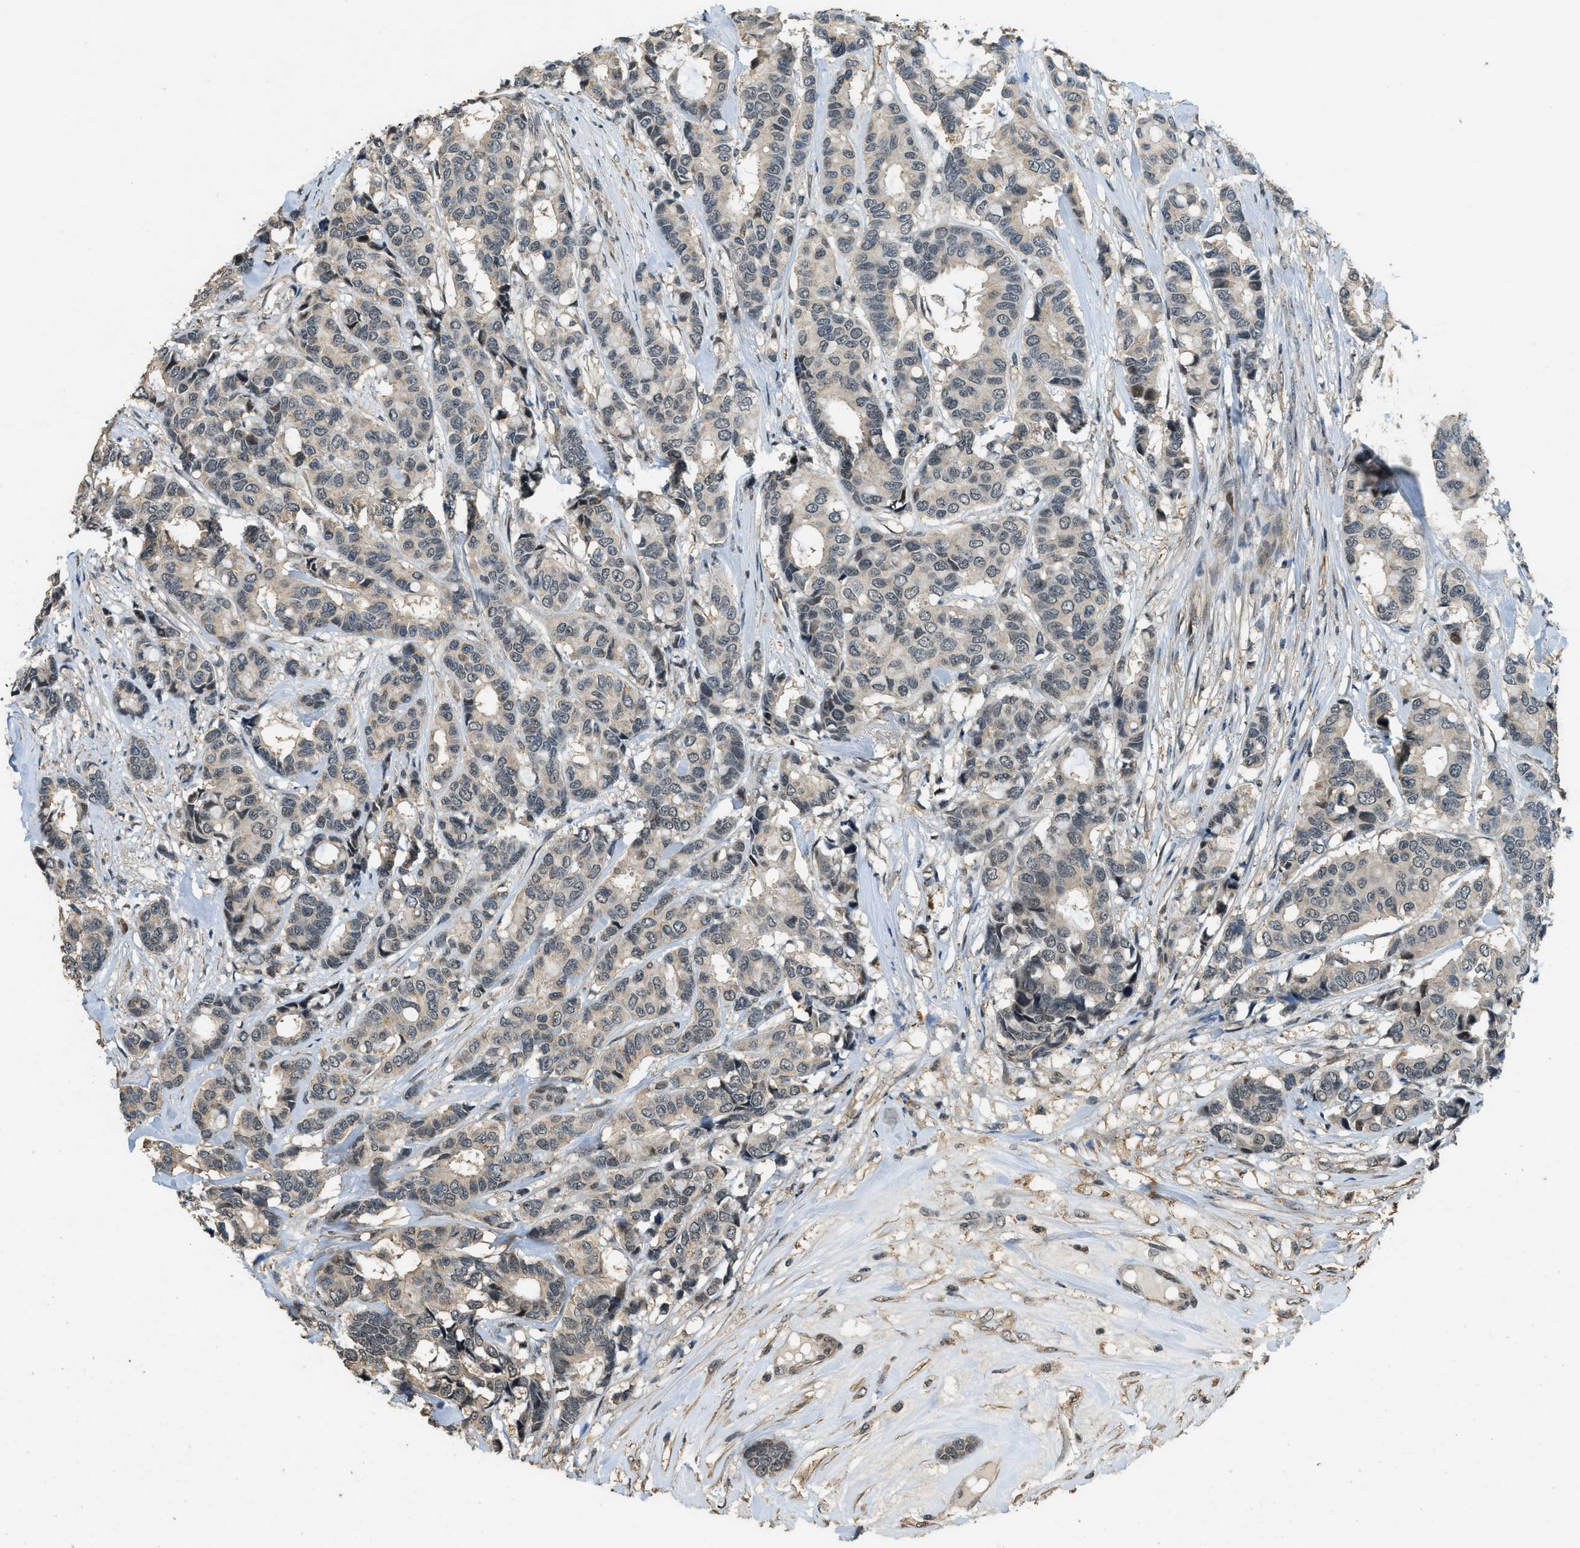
{"staining": {"intensity": "weak", "quantity": ">75%", "location": "cytoplasmic/membranous,nuclear"}, "tissue": "breast cancer", "cell_type": "Tumor cells", "image_type": "cancer", "snomed": [{"axis": "morphology", "description": "Duct carcinoma"}, {"axis": "topography", "description": "Breast"}], "caption": "Protein expression analysis of human infiltrating ductal carcinoma (breast) reveals weak cytoplasmic/membranous and nuclear staining in about >75% of tumor cells. (IHC, brightfield microscopy, high magnification).", "gene": "MED21", "patient": {"sex": "female", "age": 87}}